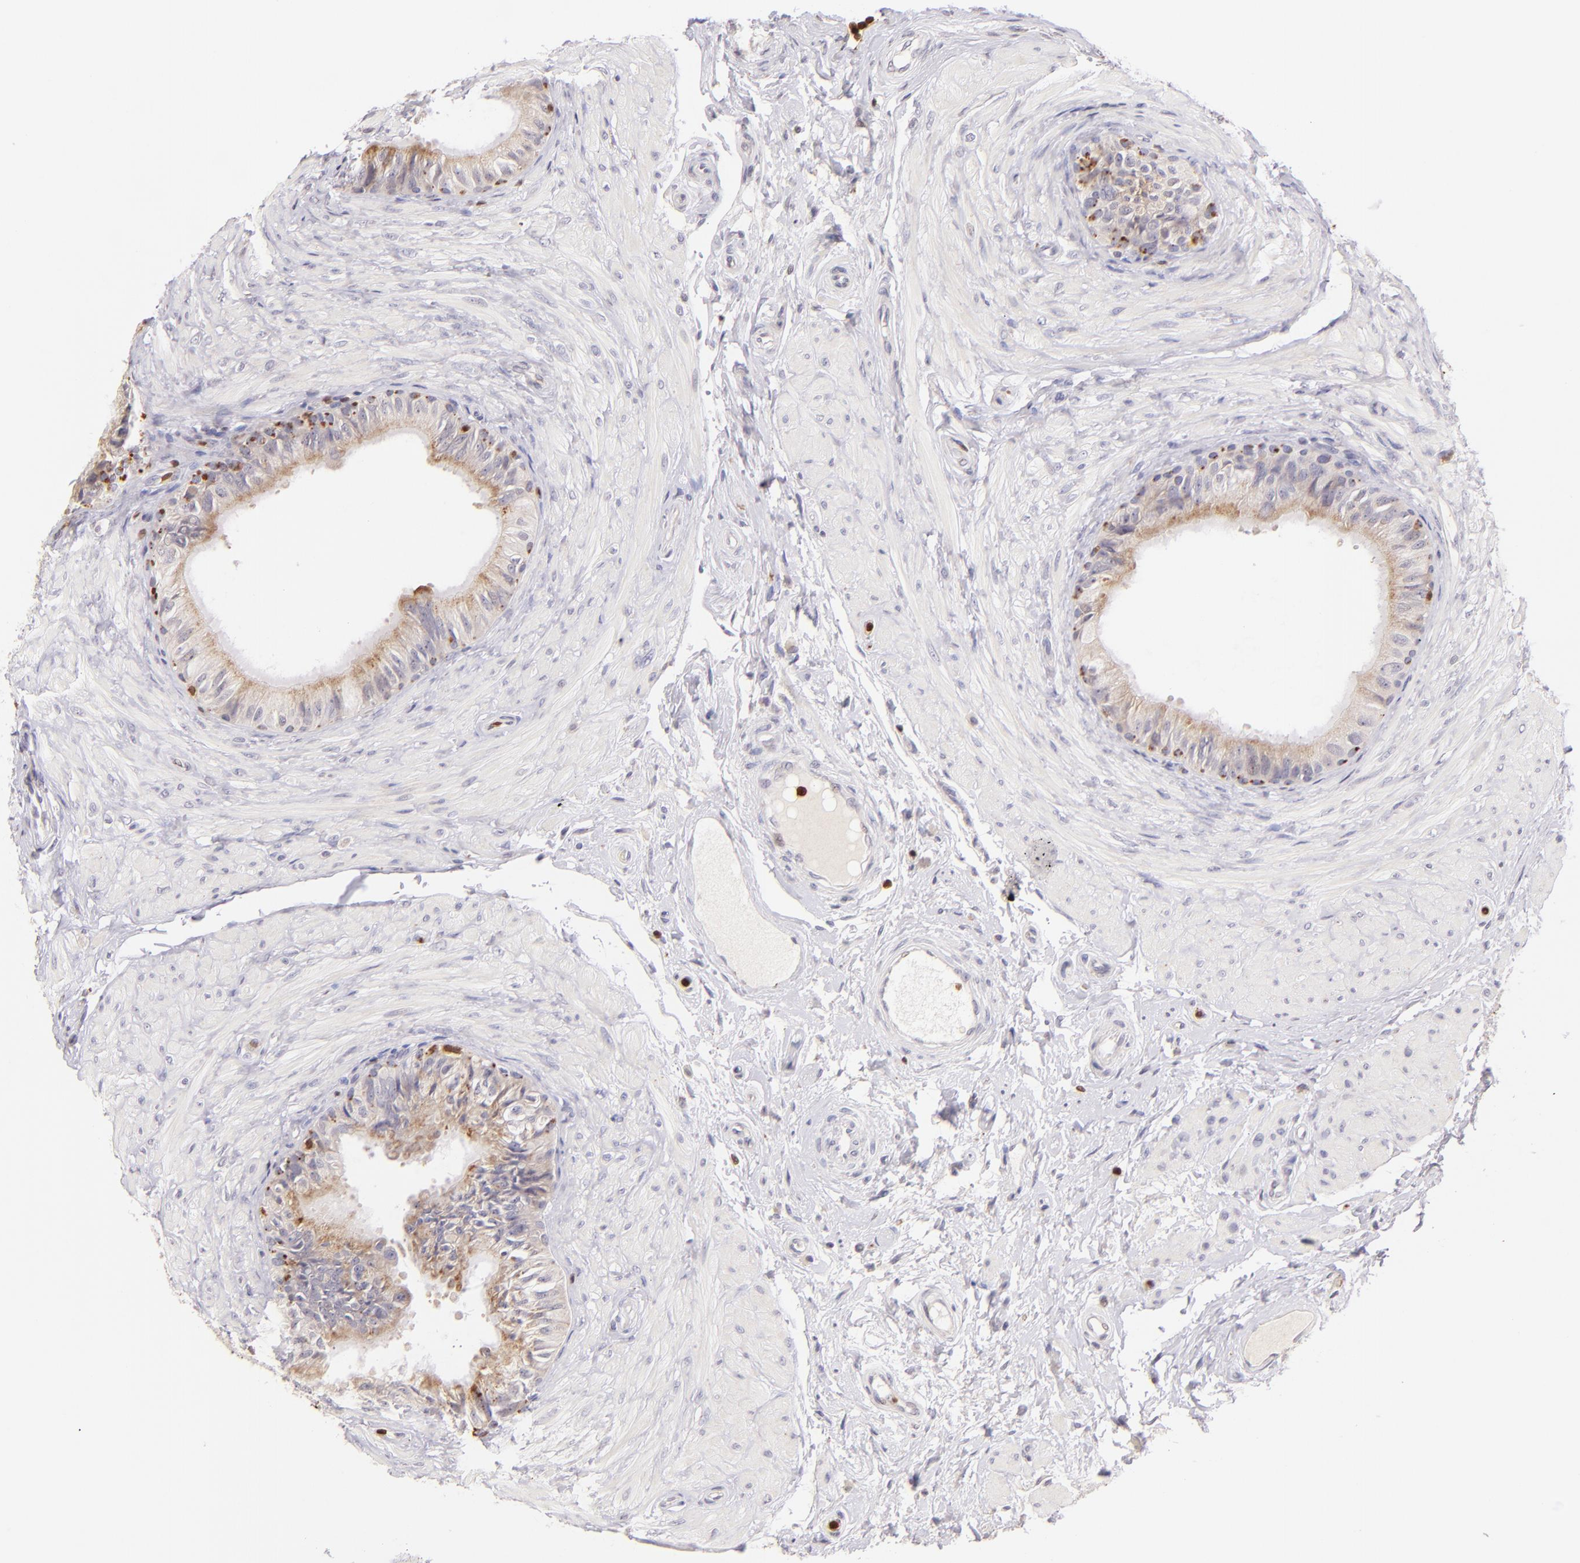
{"staining": {"intensity": "moderate", "quantity": ">75%", "location": "cytoplasmic/membranous"}, "tissue": "epididymis", "cell_type": "Glandular cells", "image_type": "normal", "snomed": [{"axis": "morphology", "description": "Normal tissue, NOS"}, {"axis": "topography", "description": "Epididymis"}], "caption": "About >75% of glandular cells in benign human epididymis display moderate cytoplasmic/membranous protein staining as visualized by brown immunohistochemical staining.", "gene": "ZAP70", "patient": {"sex": "male", "age": 68}}